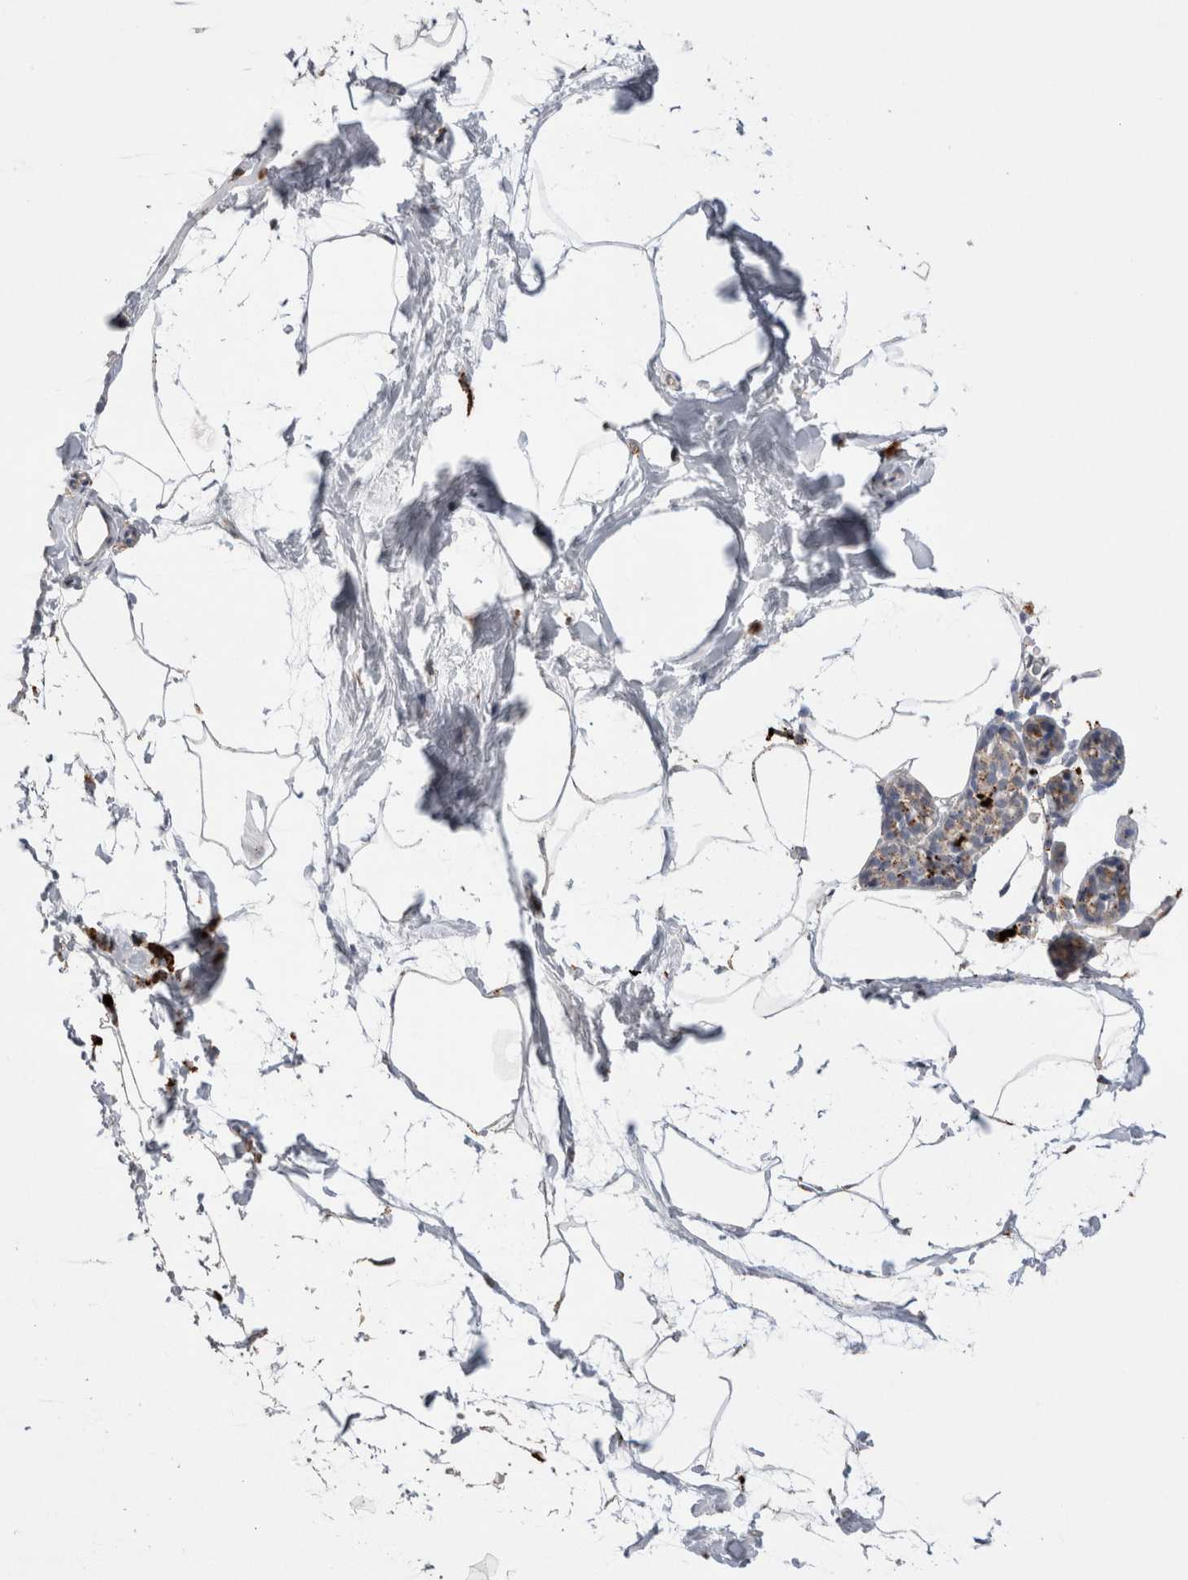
{"staining": {"intensity": "negative", "quantity": "none", "location": "none"}, "tissue": "breast", "cell_type": "Adipocytes", "image_type": "normal", "snomed": [{"axis": "morphology", "description": "Normal tissue, NOS"}, {"axis": "topography", "description": "Breast"}], "caption": "High magnification brightfield microscopy of unremarkable breast stained with DAB (3,3'-diaminobenzidine) (brown) and counterstained with hematoxylin (blue): adipocytes show no significant expression. (Immunohistochemistry, brightfield microscopy, high magnification).", "gene": "CTSA", "patient": {"sex": "female", "age": 62}}